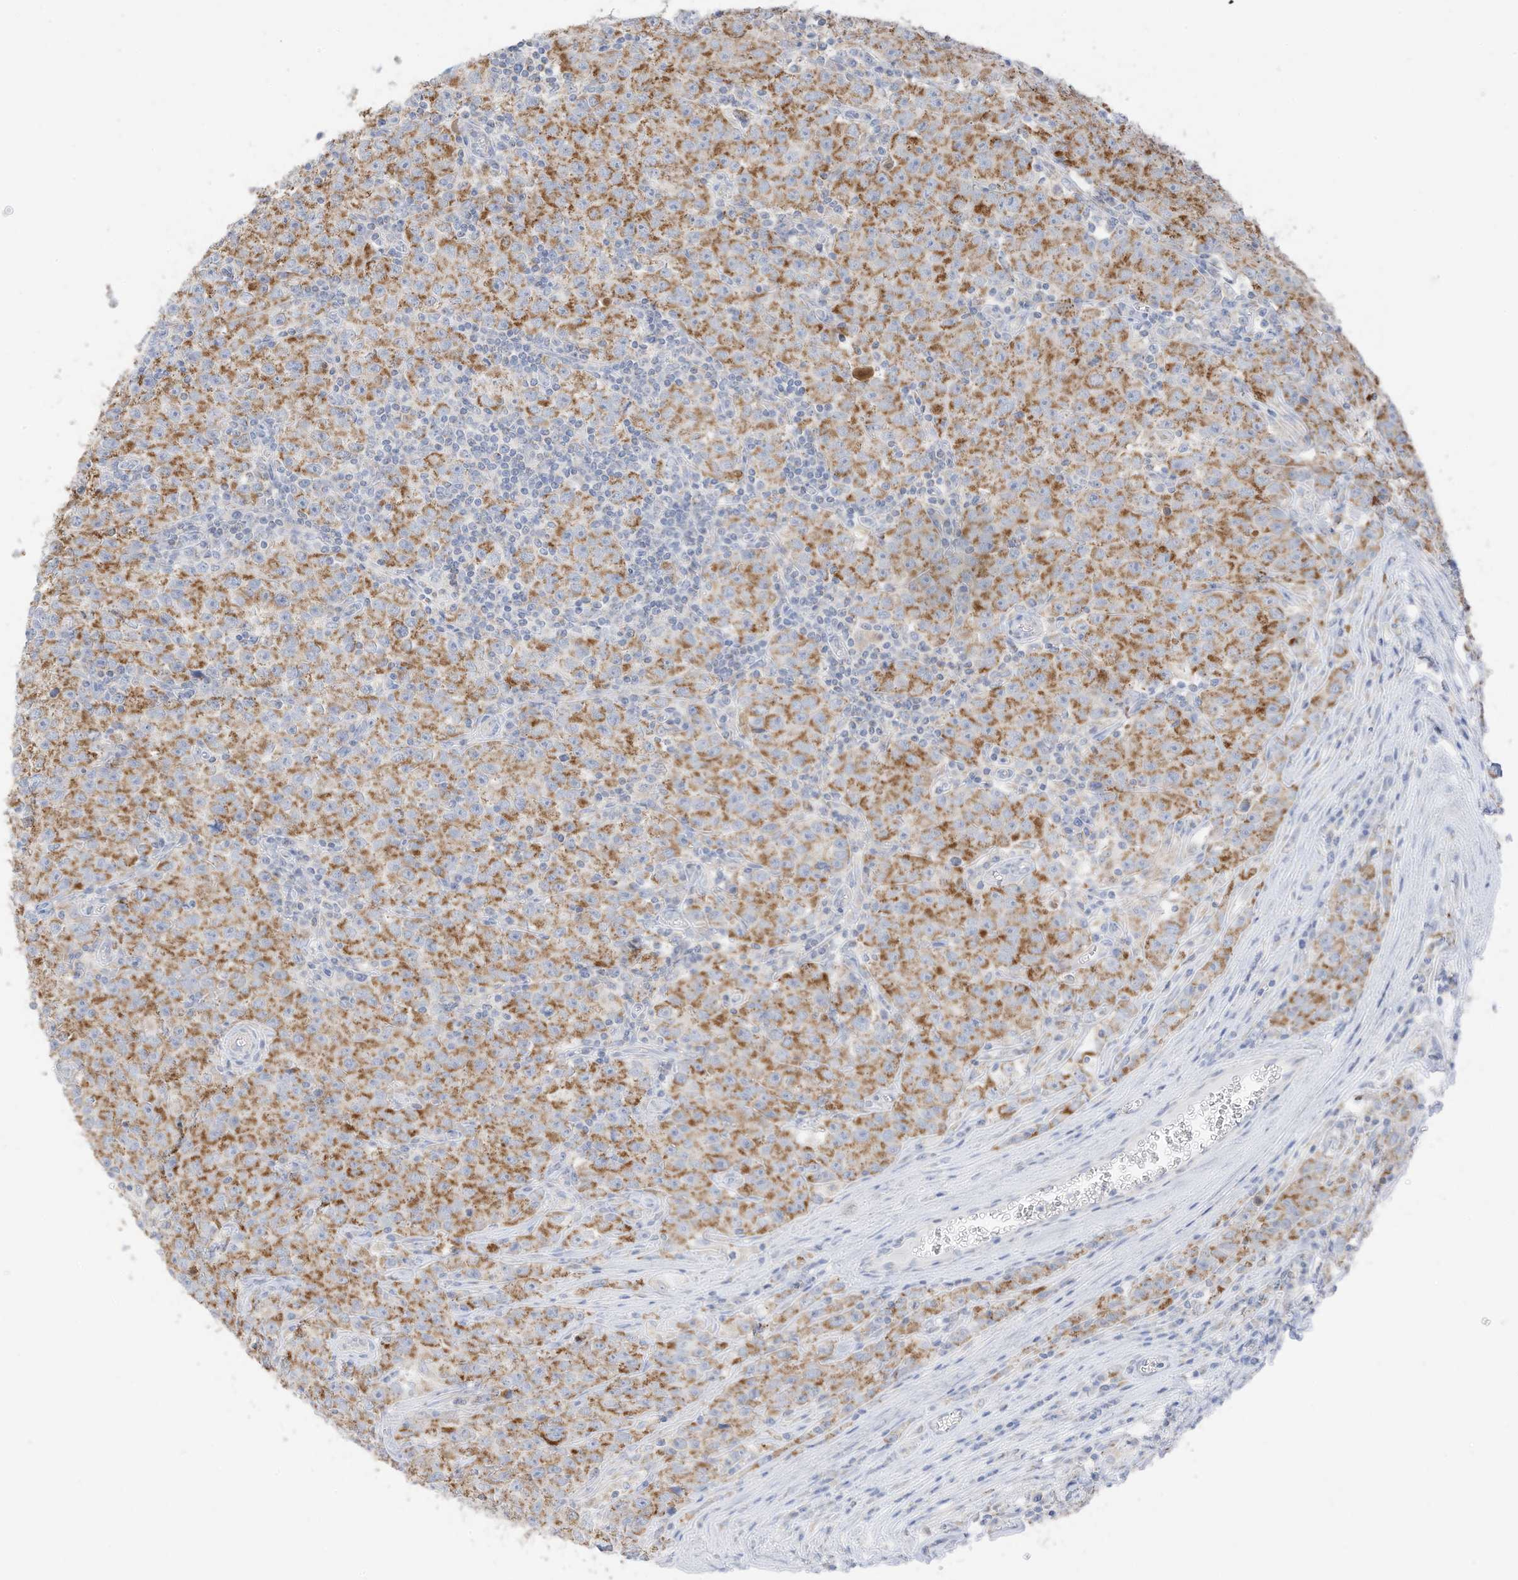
{"staining": {"intensity": "moderate", "quantity": ">75%", "location": "cytoplasmic/membranous"}, "tissue": "testis cancer", "cell_type": "Tumor cells", "image_type": "cancer", "snomed": [{"axis": "morphology", "description": "Seminoma, NOS"}, {"axis": "morphology", "description": "Carcinoma, Embryonal, NOS"}, {"axis": "topography", "description": "Testis"}], "caption": "IHC of testis embryonal carcinoma reveals medium levels of moderate cytoplasmic/membranous expression in approximately >75% of tumor cells.", "gene": "ETHE1", "patient": {"sex": "male", "age": 43}}